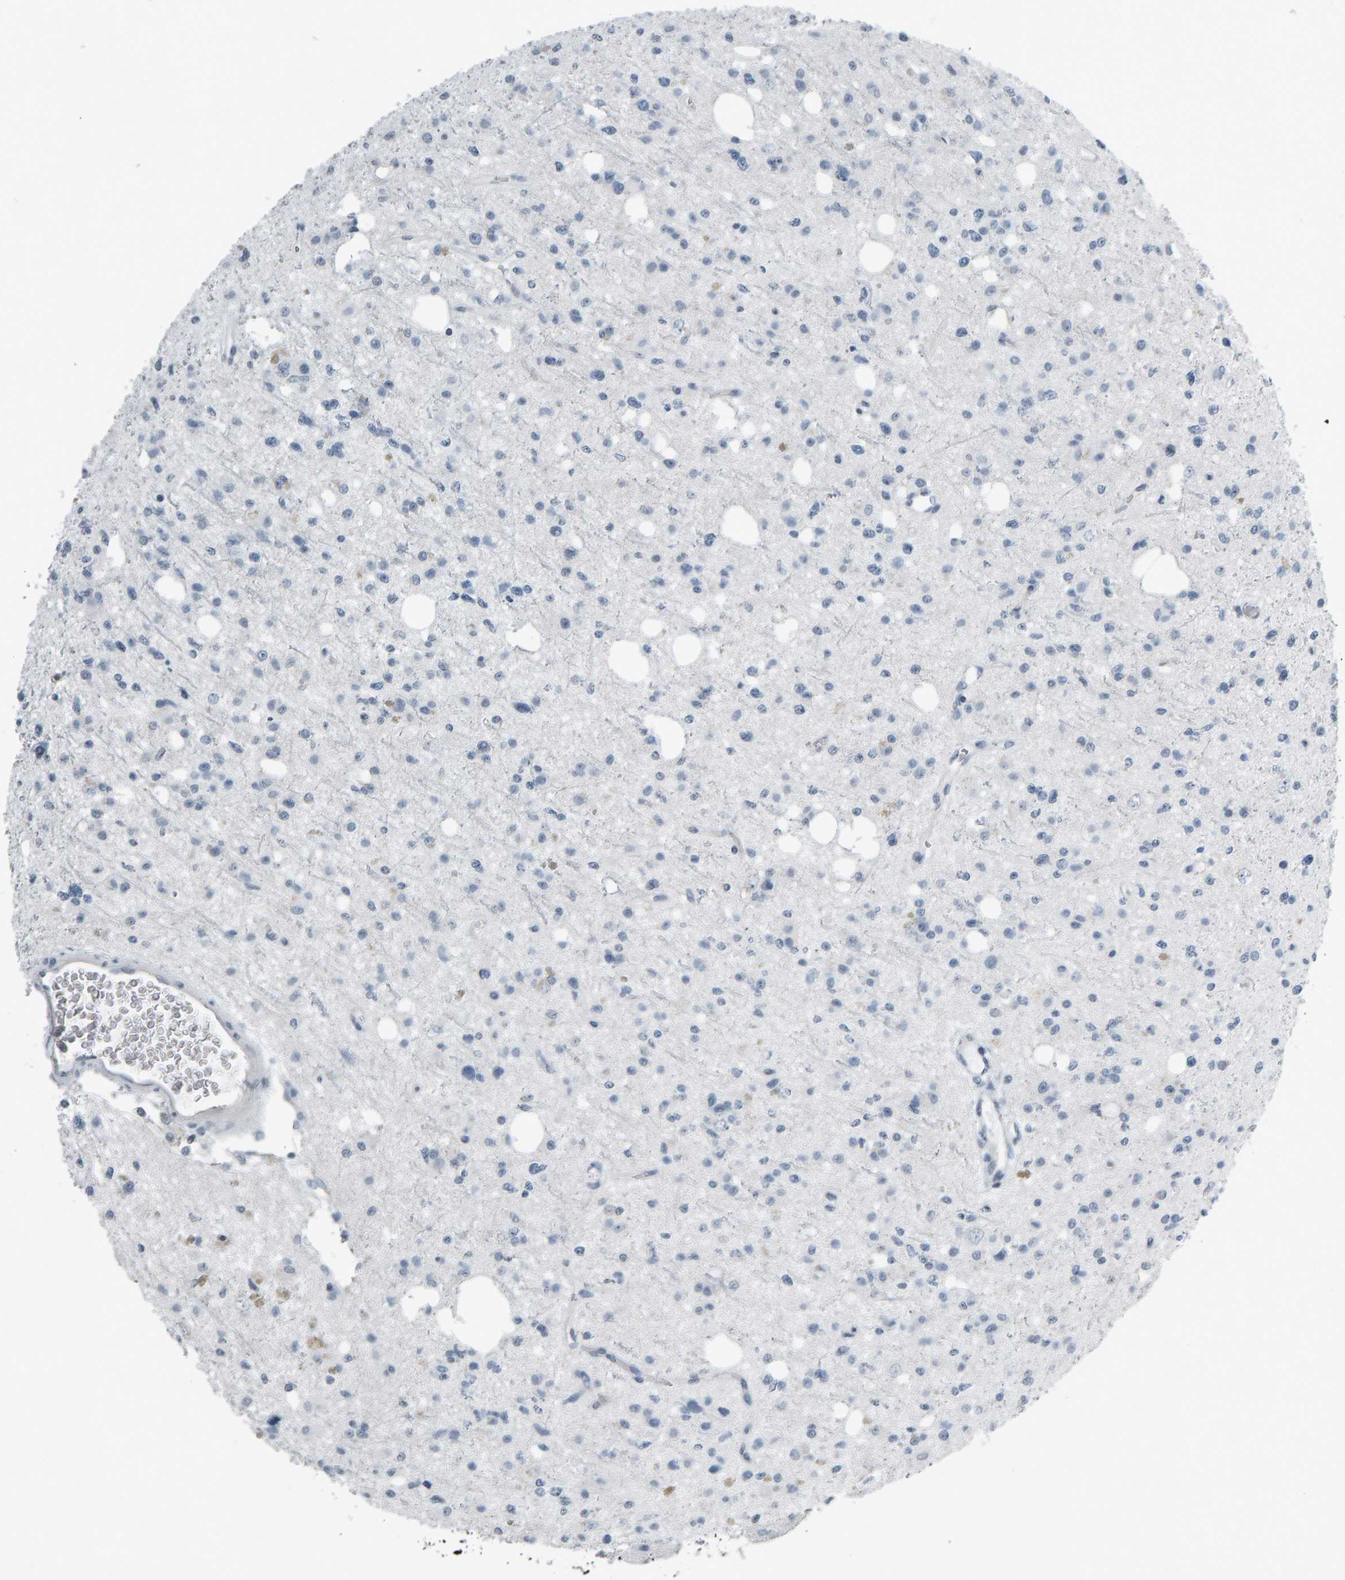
{"staining": {"intensity": "negative", "quantity": "none", "location": "none"}, "tissue": "glioma", "cell_type": "Tumor cells", "image_type": "cancer", "snomed": [{"axis": "morphology", "description": "Glioma, malignant, High grade"}, {"axis": "topography", "description": "Brain"}], "caption": "A high-resolution photomicrograph shows immunohistochemistry staining of glioma, which exhibits no significant staining in tumor cells.", "gene": "PYY", "patient": {"sex": "female", "age": 62}}